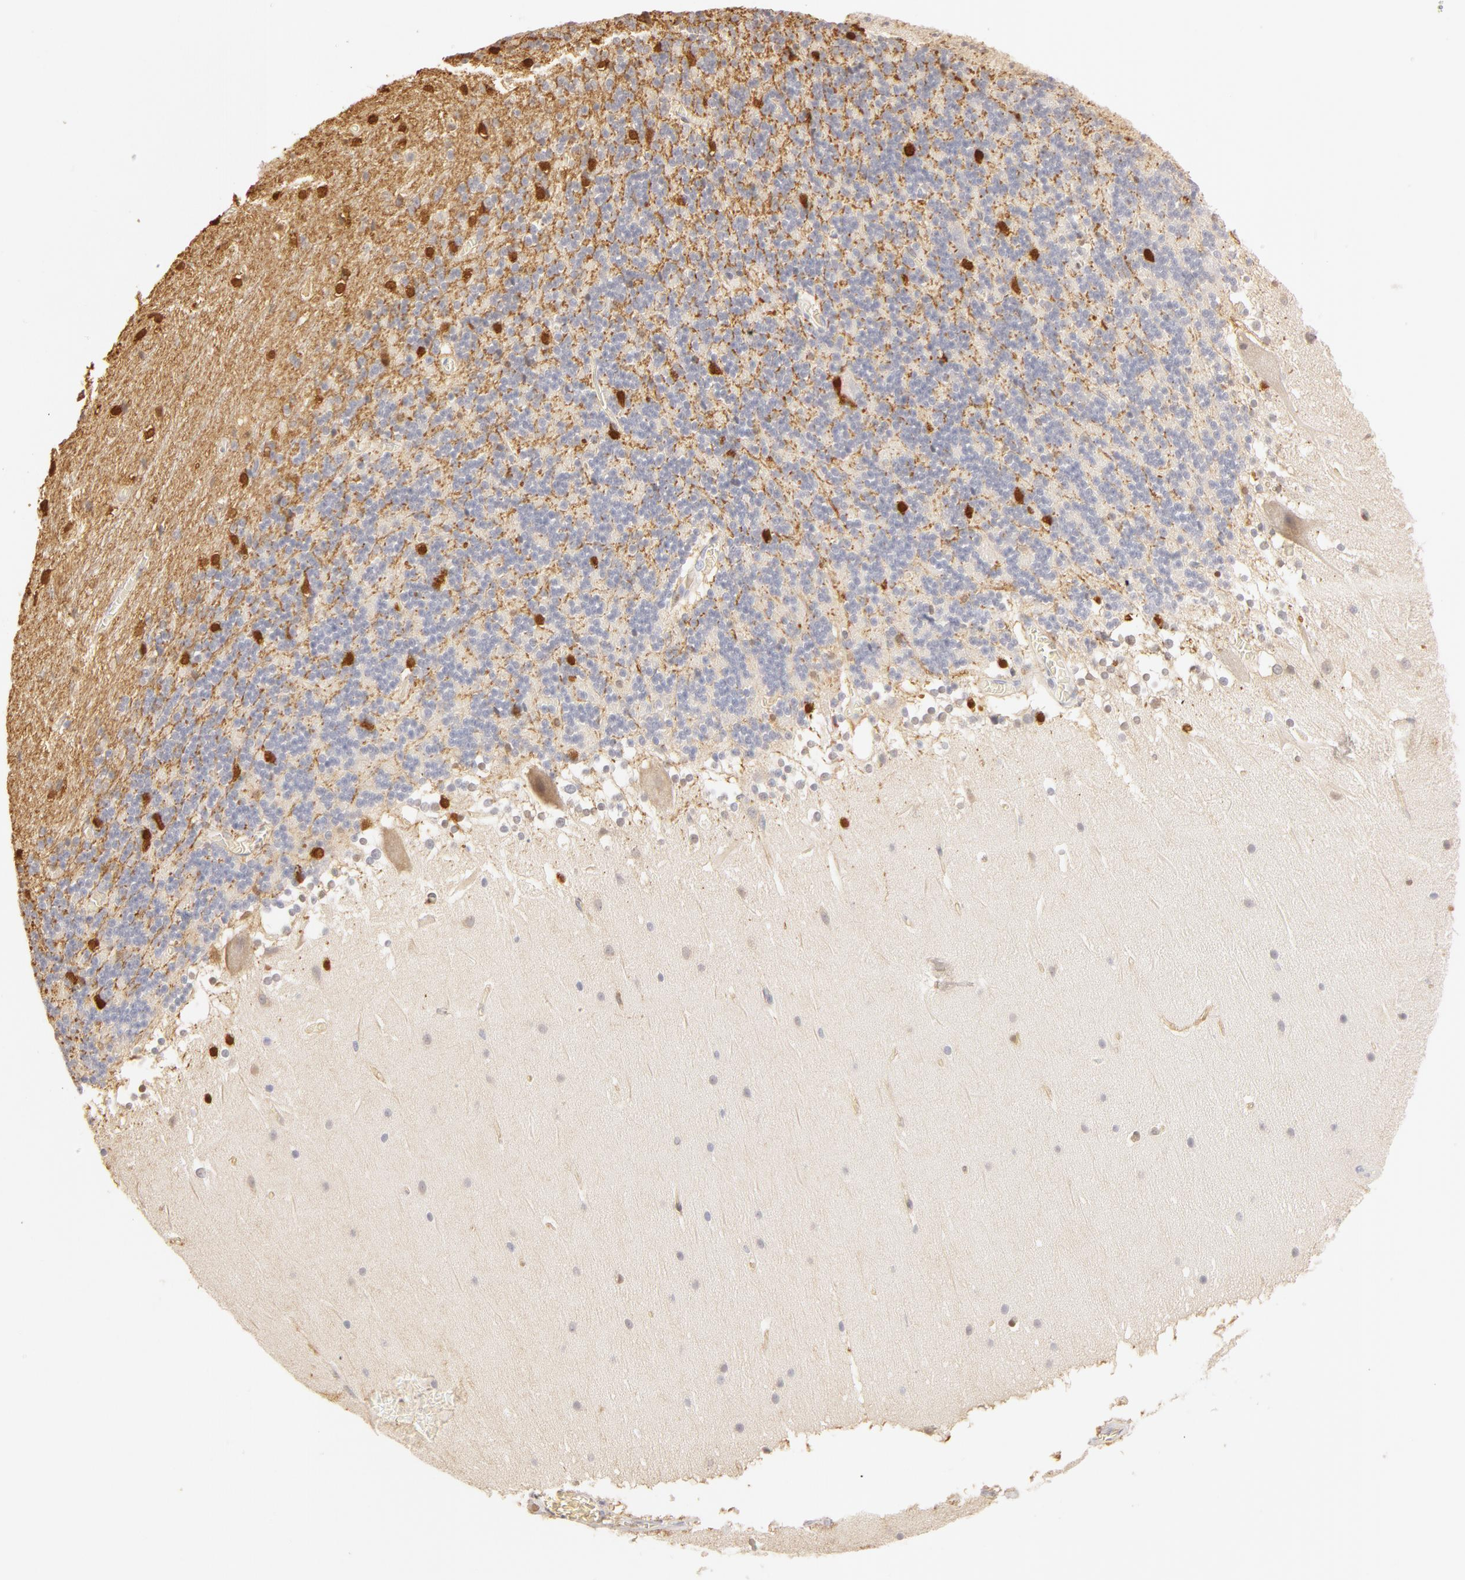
{"staining": {"intensity": "strong", "quantity": "<25%", "location": "nuclear"}, "tissue": "cerebellum", "cell_type": "Cells in granular layer", "image_type": "normal", "snomed": [{"axis": "morphology", "description": "Normal tissue, NOS"}, {"axis": "topography", "description": "Cerebellum"}], "caption": "This is an image of IHC staining of unremarkable cerebellum, which shows strong expression in the nuclear of cells in granular layer.", "gene": "CA2", "patient": {"sex": "female", "age": 19}}